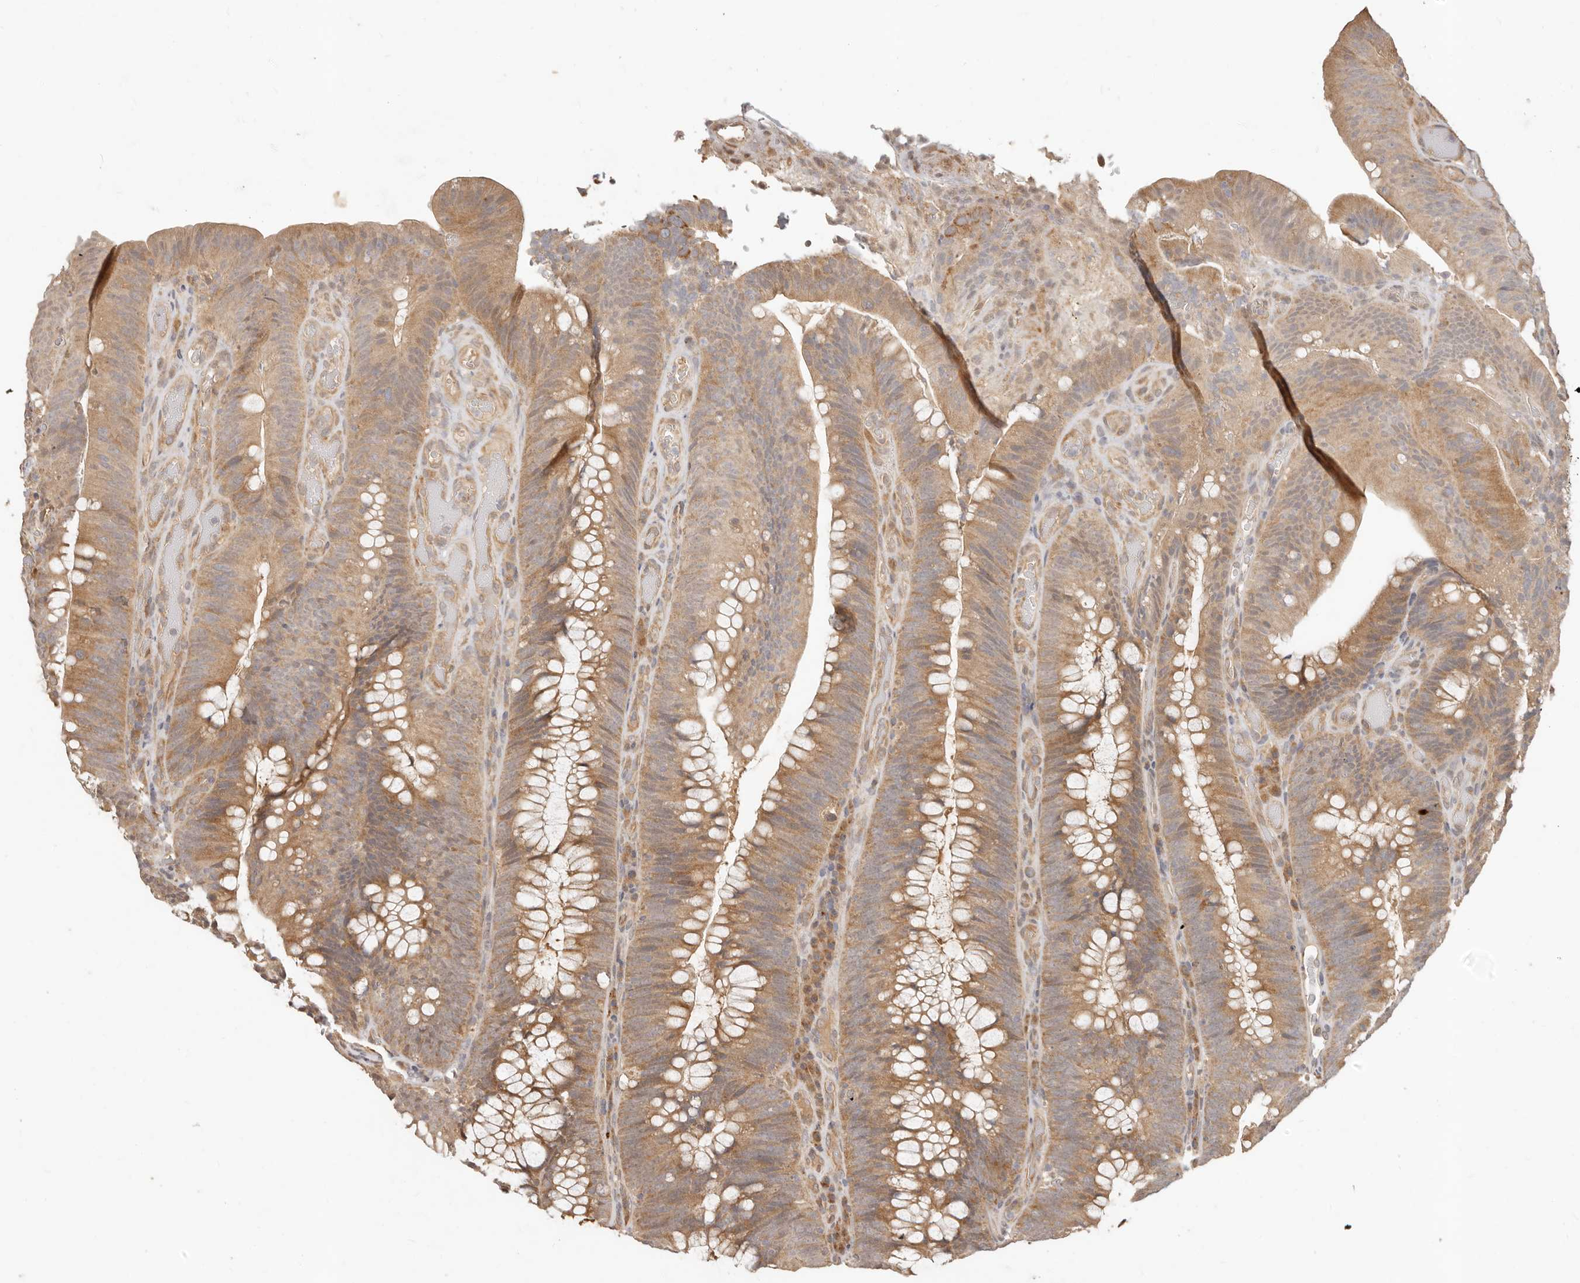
{"staining": {"intensity": "moderate", "quantity": ">75%", "location": "cytoplasmic/membranous"}, "tissue": "colorectal cancer", "cell_type": "Tumor cells", "image_type": "cancer", "snomed": [{"axis": "morphology", "description": "Normal tissue, NOS"}, {"axis": "topography", "description": "Colon"}], "caption": "DAB immunohistochemical staining of human colorectal cancer reveals moderate cytoplasmic/membranous protein positivity in about >75% of tumor cells.", "gene": "MTFR2", "patient": {"sex": "female", "age": 82}}